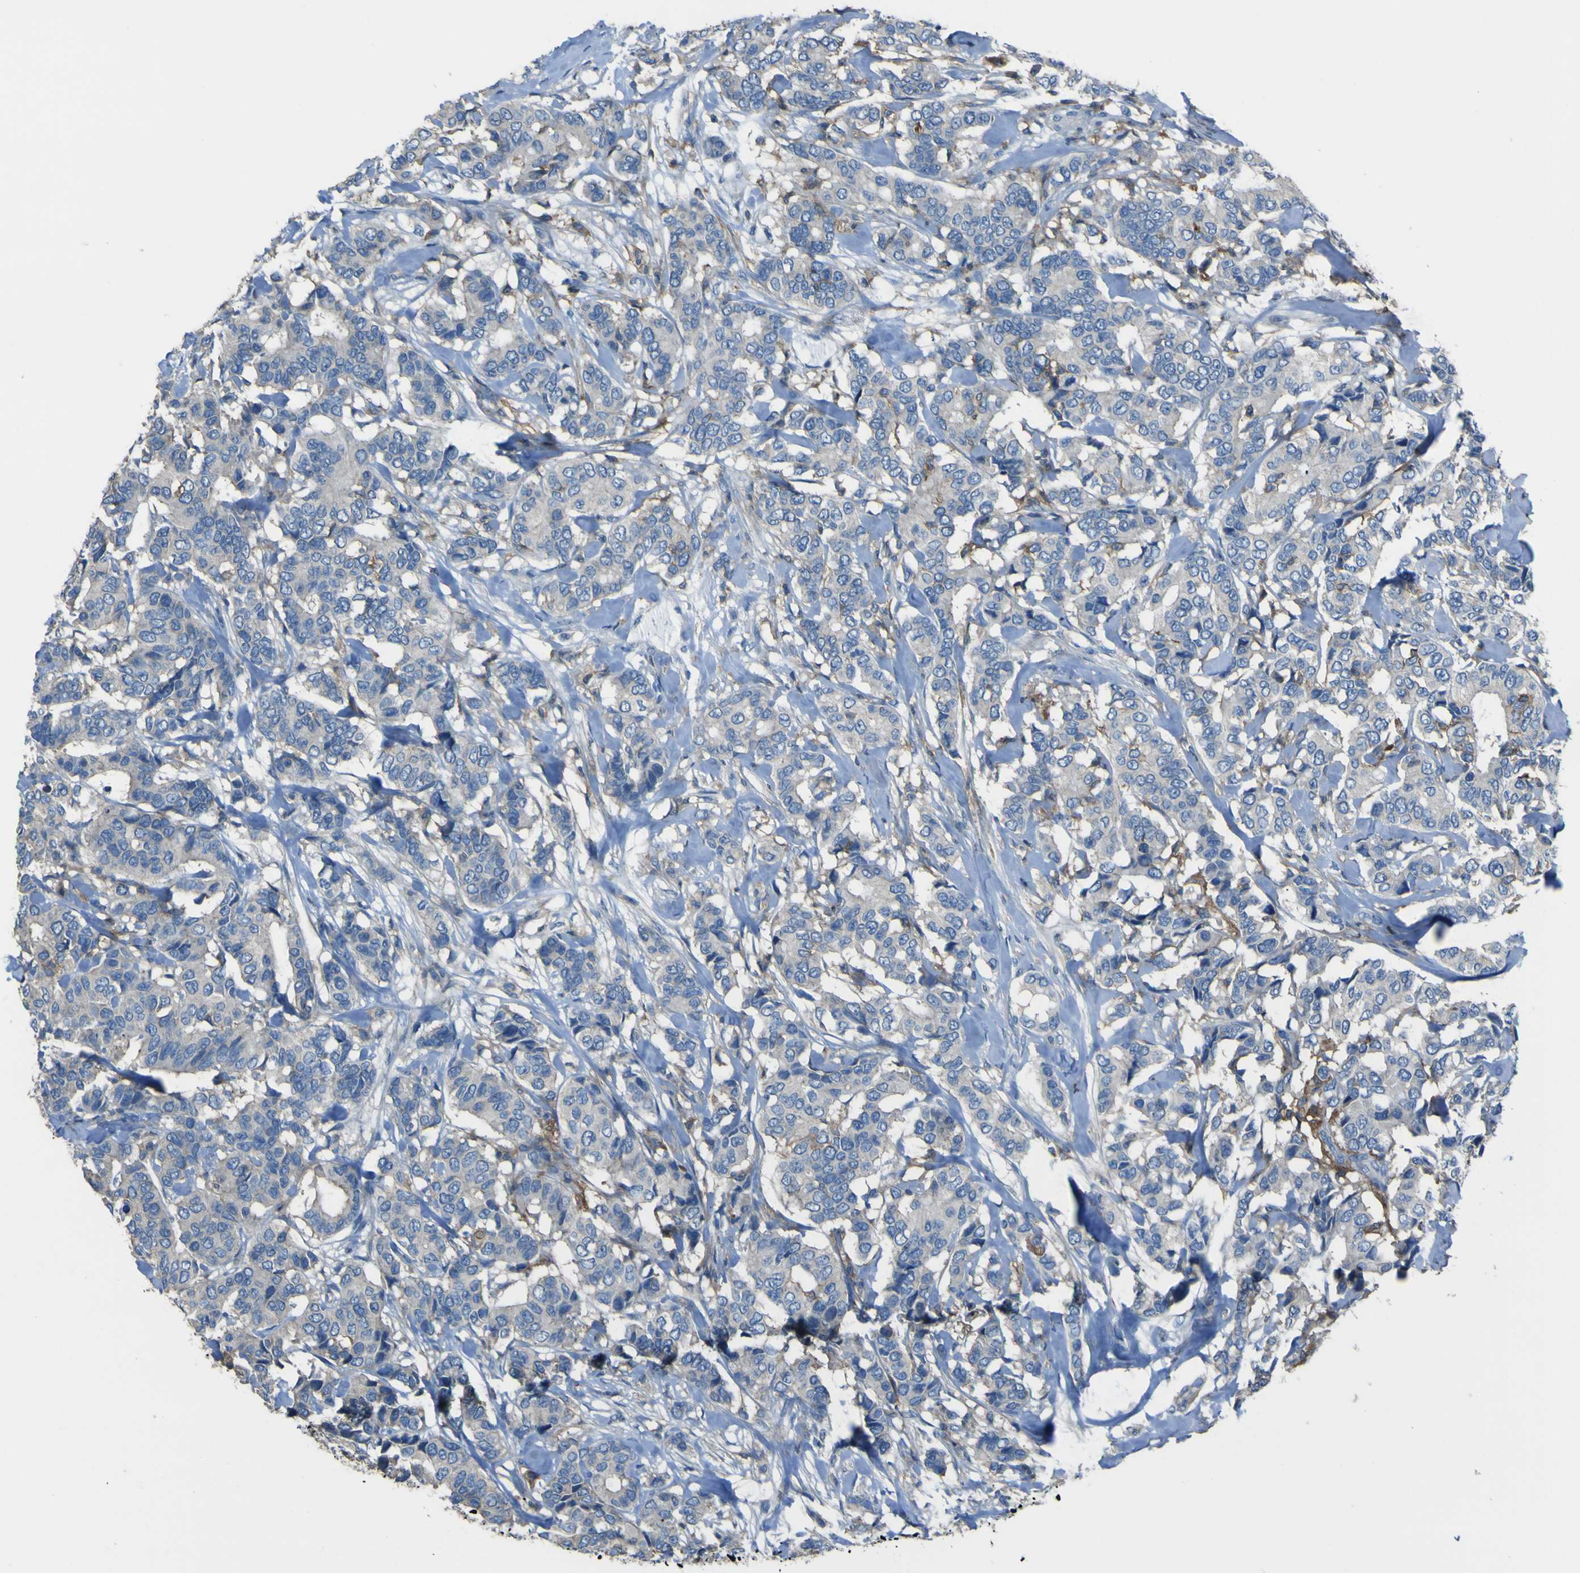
{"staining": {"intensity": "negative", "quantity": "none", "location": "none"}, "tissue": "breast cancer", "cell_type": "Tumor cells", "image_type": "cancer", "snomed": [{"axis": "morphology", "description": "Duct carcinoma"}, {"axis": "topography", "description": "Breast"}], "caption": "Immunohistochemistry image of breast infiltrating ductal carcinoma stained for a protein (brown), which shows no expression in tumor cells.", "gene": "LAIR1", "patient": {"sex": "female", "age": 87}}